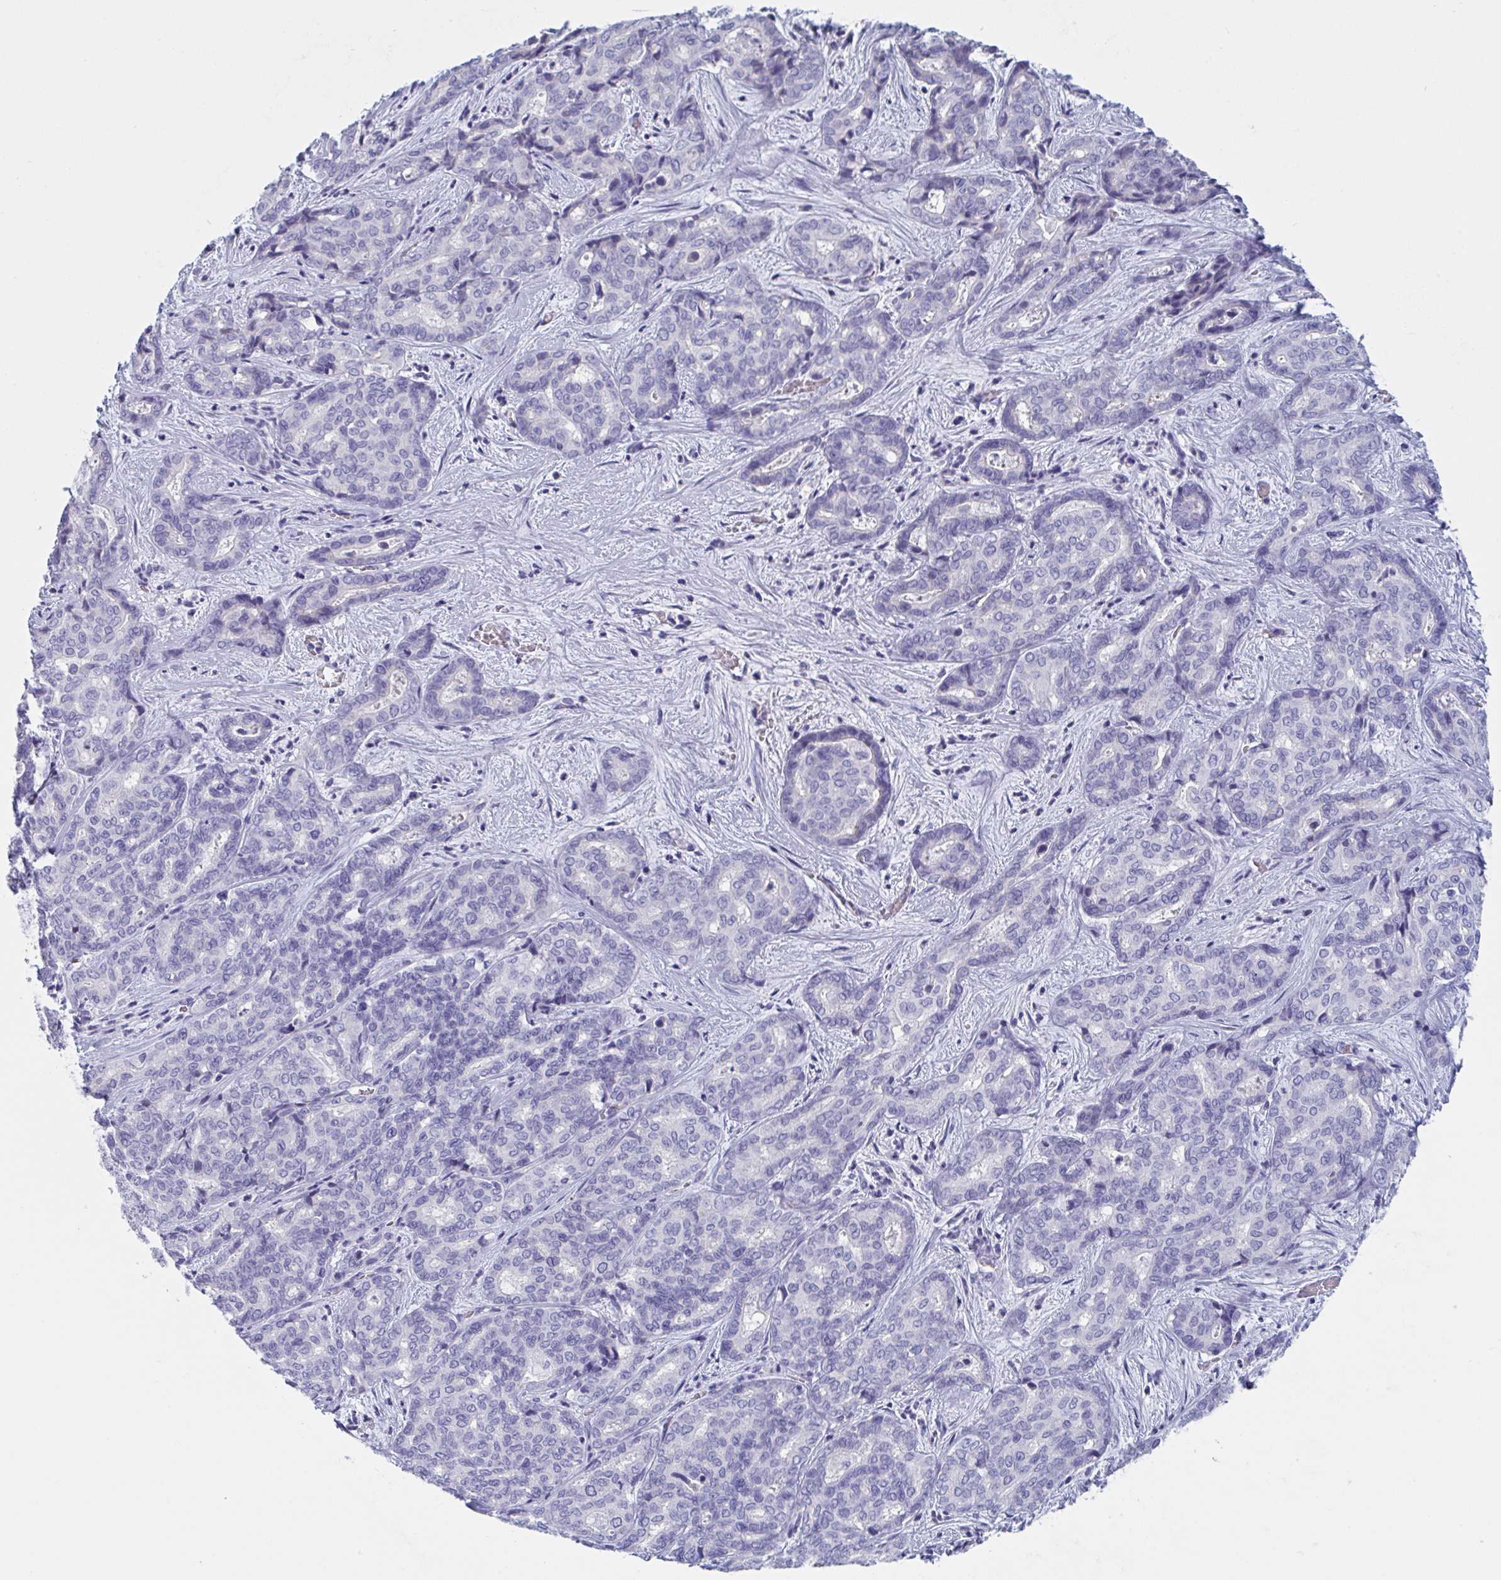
{"staining": {"intensity": "negative", "quantity": "none", "location": "none"}, "tissue": "liver cancer", "cell_type": "Tumor cells", "image_type": "cancer", "snomed": [{"axis": "morphology", "description": "Cholangiocarcinoma"}, {"axis": "topography", "description": "Liver"}], "caption": "Immunohistochemistry (IHC) image of neoplastic tissue: liver cancer stained with DAB (3,3'-diaminobenzidine) displays no significant protein staining in tumor cells.", "gene": "DPEP3", "patient": {"sex": "female", "age": 64}}